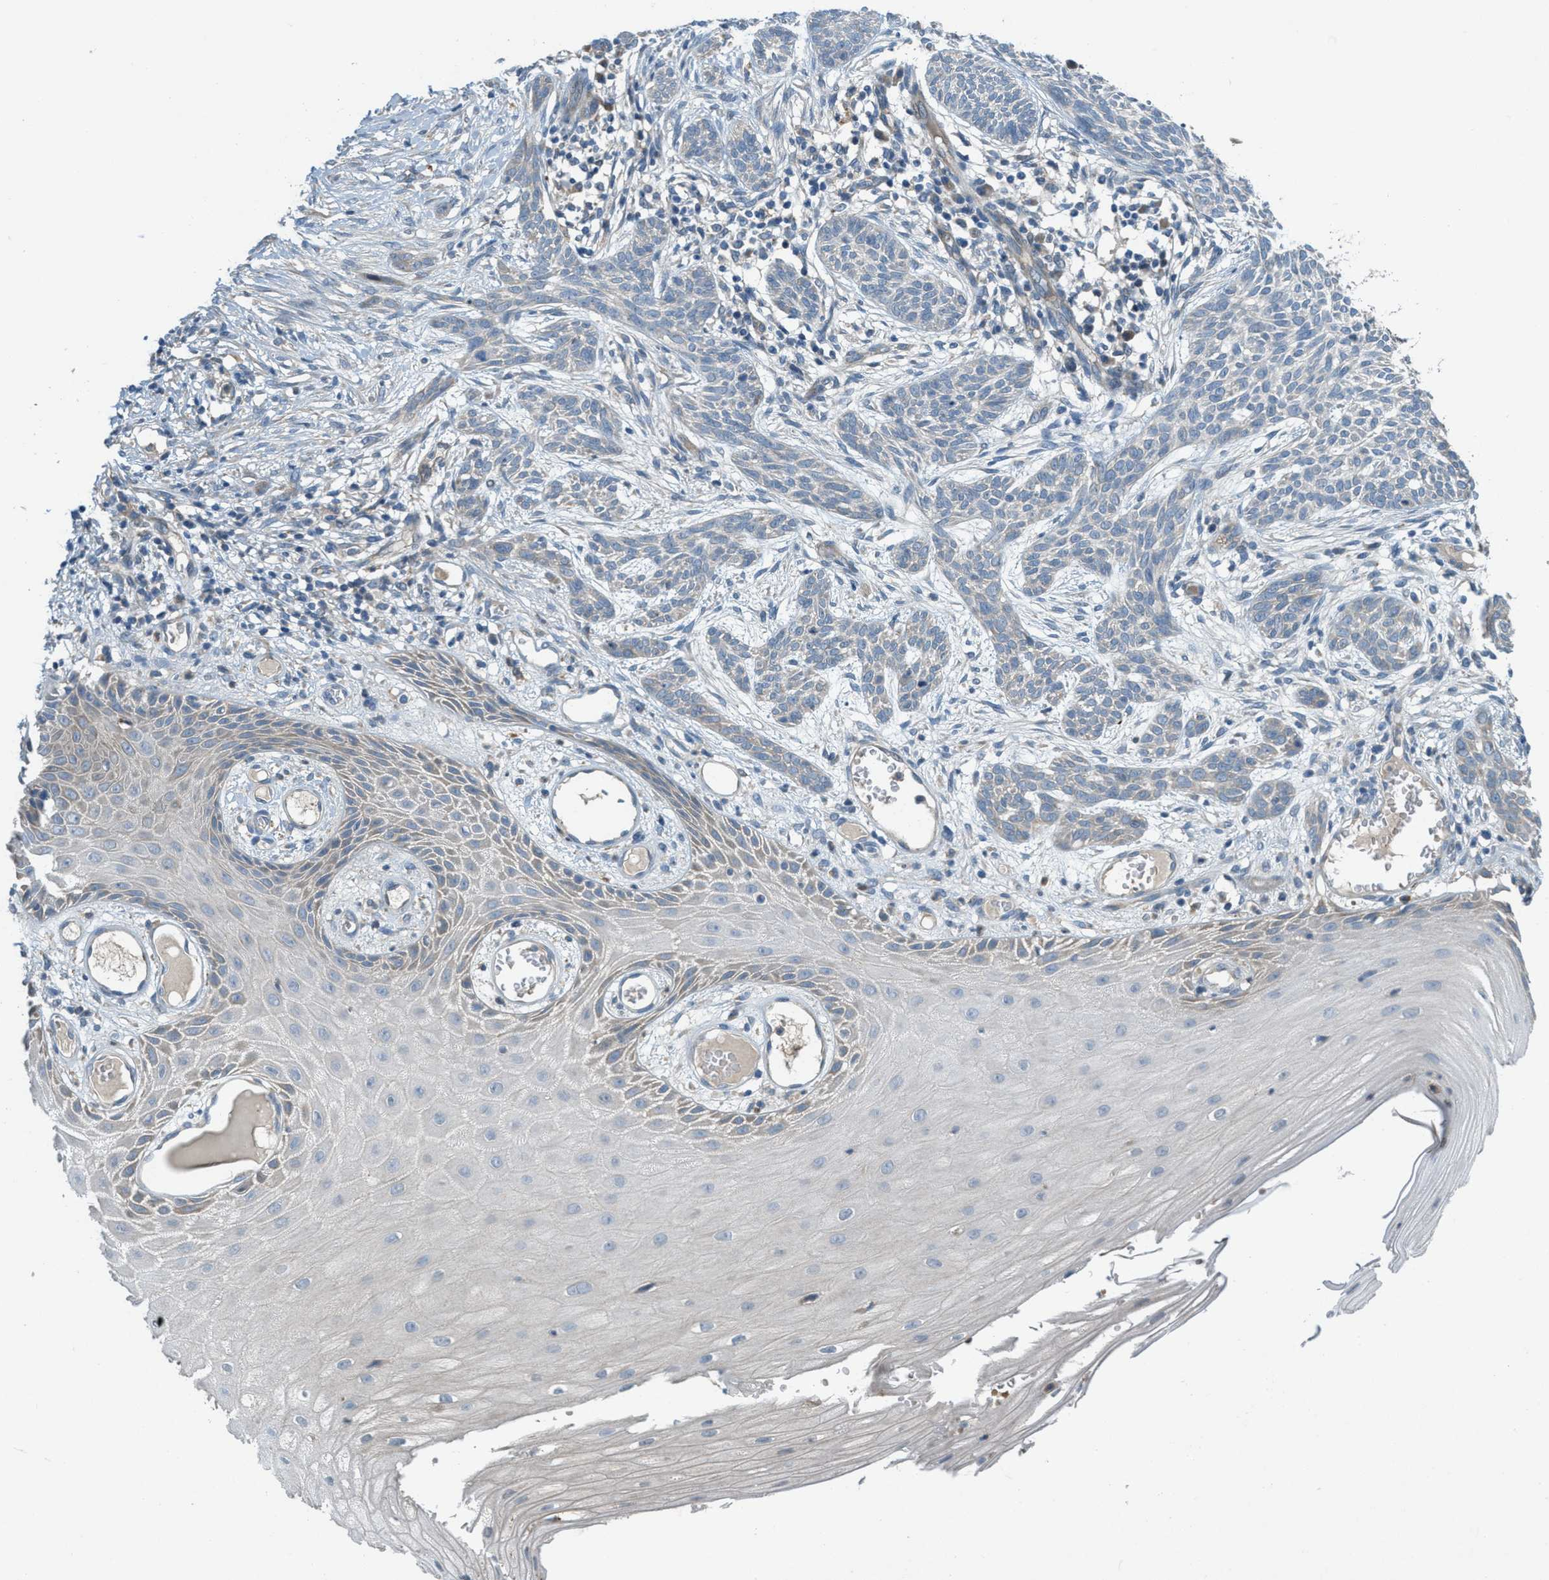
{"staining": {"intensity": "weak", "quantity": ">75%", "location": "cytoplasmic/membranous"}, "tissue": "skin cancer", "cell_type": "Tumor cells", "image_type": "cancer", "snomed": [{"axis": "morphology", "description": "Basal cell carcinoma"}, {"axis": "topography", "description": "Skin"}], "caption": "Tumor cells reveal low levels of weak cytoplasmic/membranous positivity in about >75% of cells in skin cancer.", "gene": "ADCY6", "patient": {"sex": "female", "age": 59}}